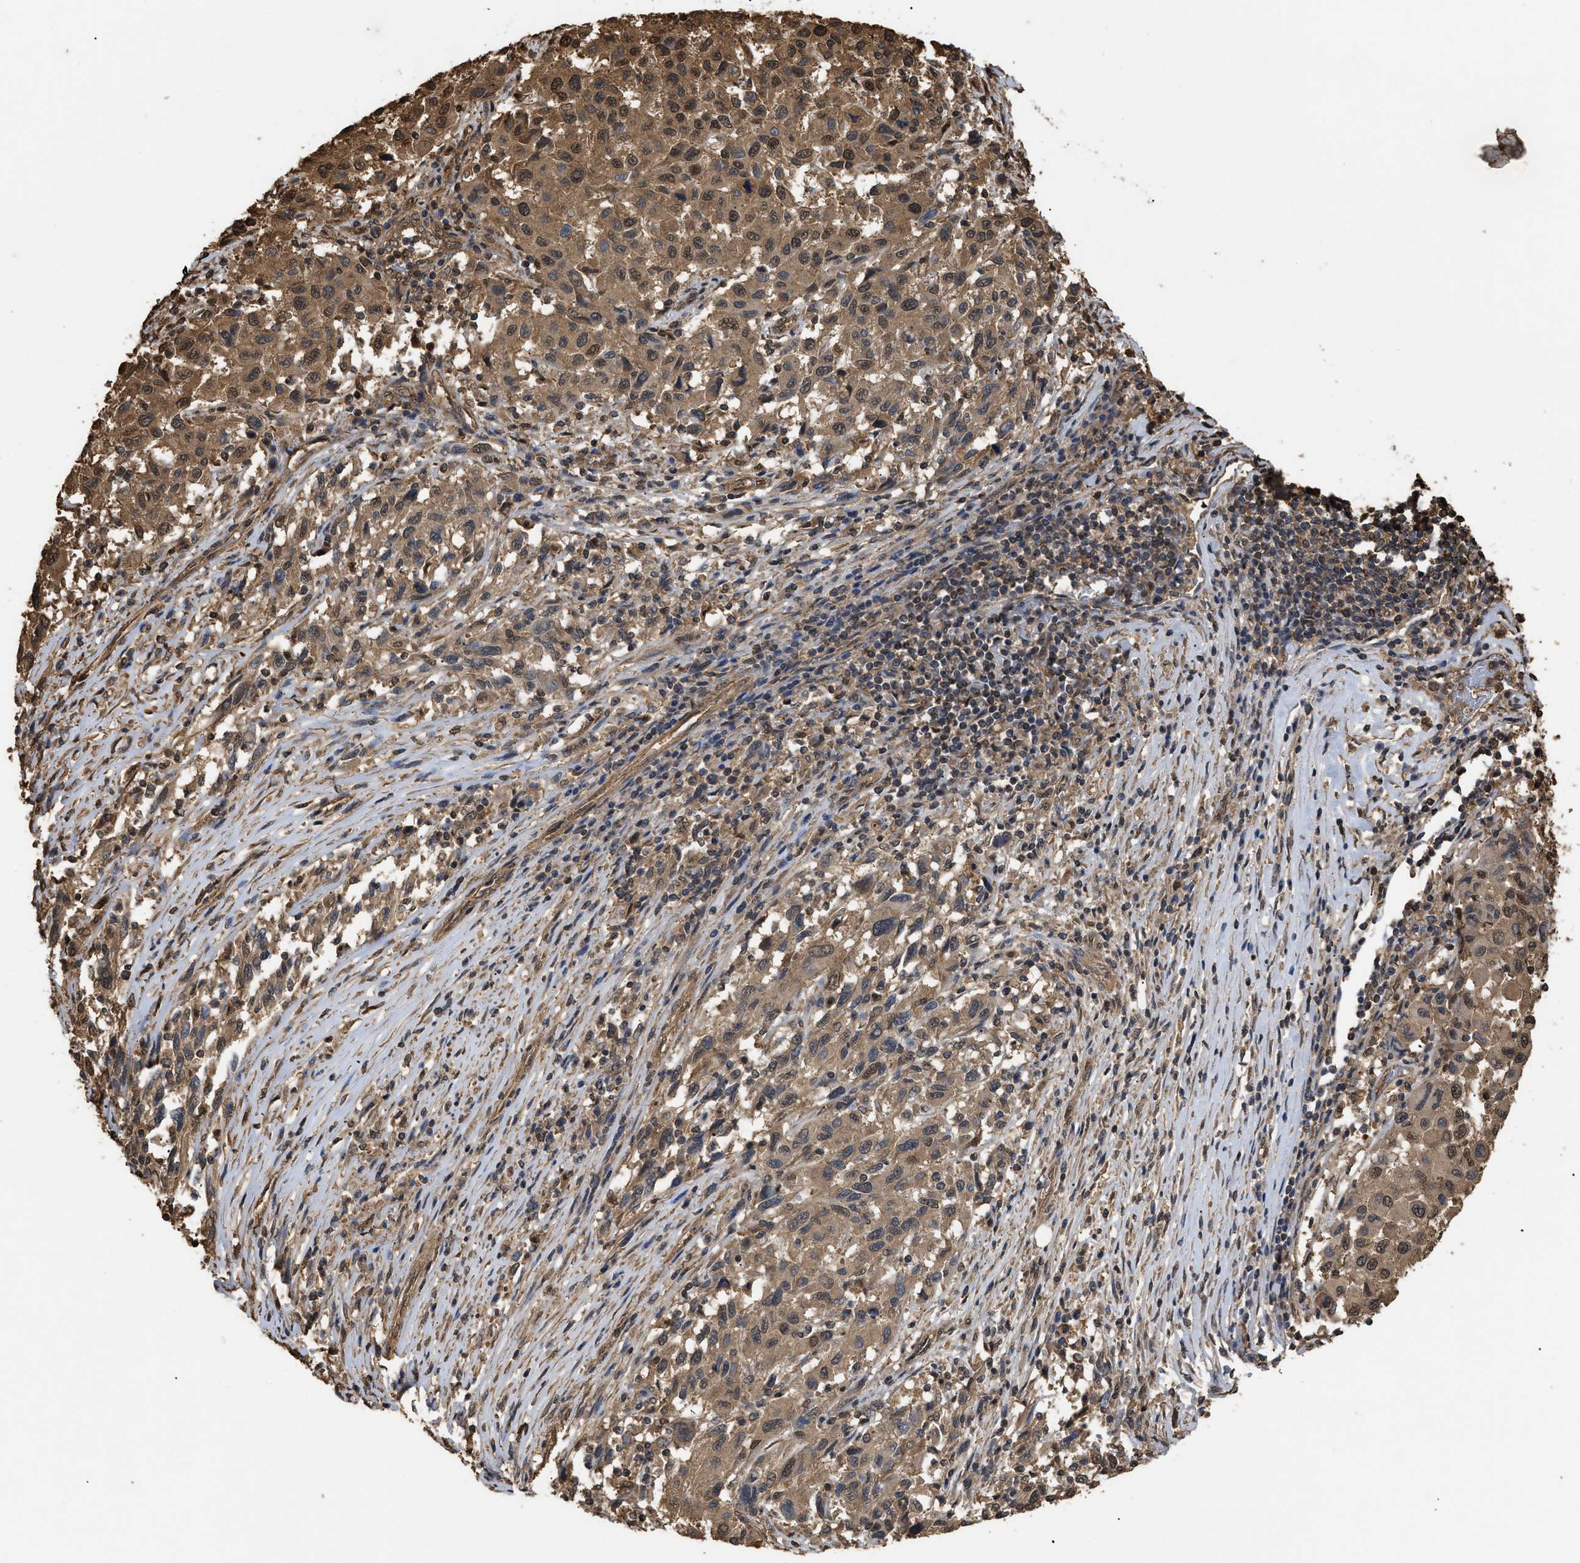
{"staining": {"intensity": "moderate", "quantity": ">75%", "location": "cytoplasmic/membranous,nuclear"}, "tissue": "melanoma", "cell_type": "Tumor cells", "image_type": "cancer", "snomed": [{"axis": "morphology", "description": "Malignant melanoma, Metastatic site"}, {"axis": "topography", "description": "Lymph node"}], "caption": "Immunohistochemical staining of human malignant melanoma (metastatic site) reveals medium levels of moderate cytoplasmic/membranous and nuclear expression in about >75% of tumor cells.", "gene": "CALM1", "patient": {"sex": "male", "age": 61}}